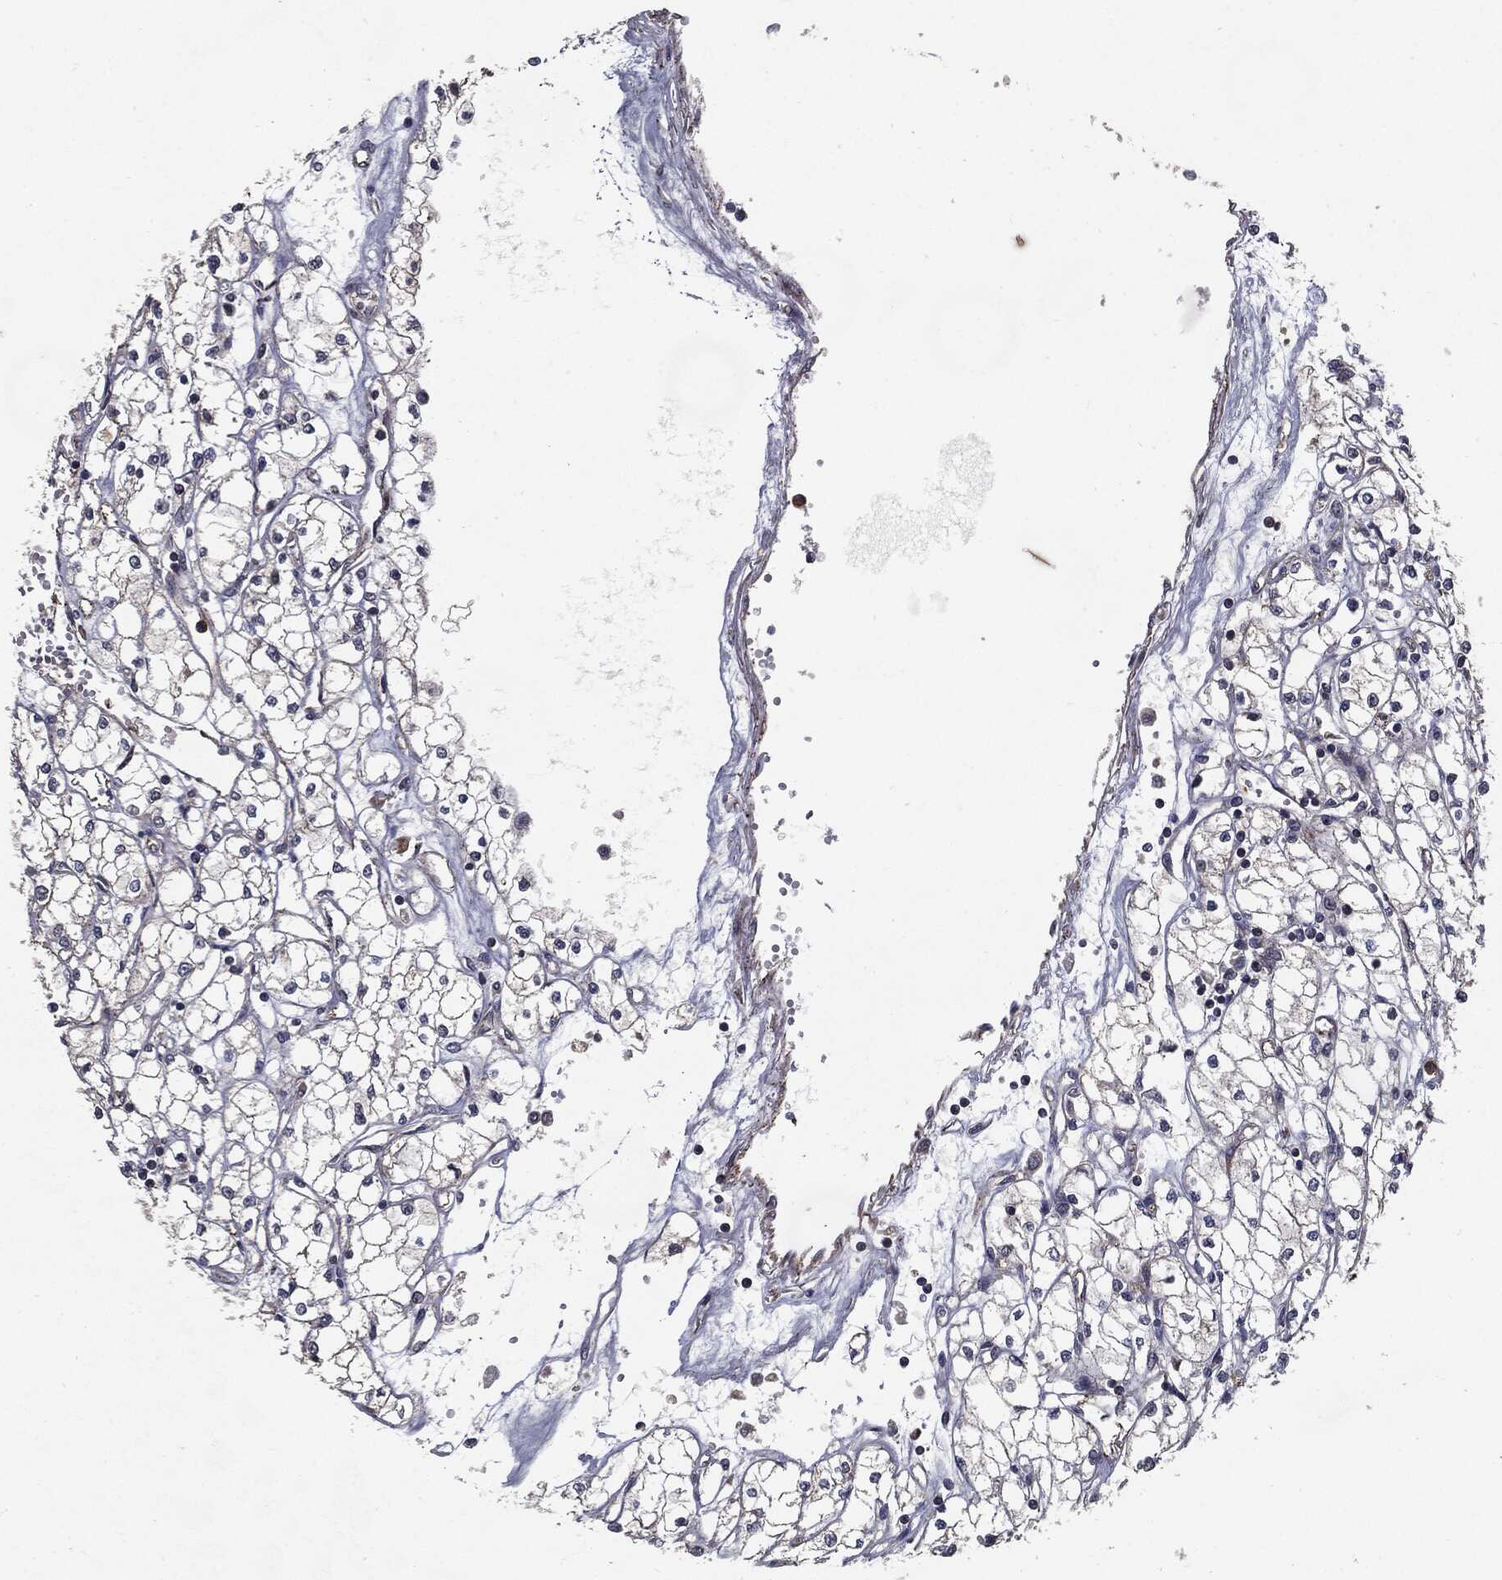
{"staining": {"intensity": "negative", "quantity": "none", "location": "none"}, "tissue": "renal cancer", "cell_type": "Tumor cells", "image_type": "cancer", "snomed": [{"axis": "morphology", "description": "Adenocarcinoma, NOS"}, {"axis": "topography", "description": "Kidney"}], "caption": "This is a micrograph of immunohistochemistry staining of renal cancer (adenocarcinoma), which shows no expression in tumor cells.", "gene": "HDAC5", "patient": {"sex": "male", "age": 67}}